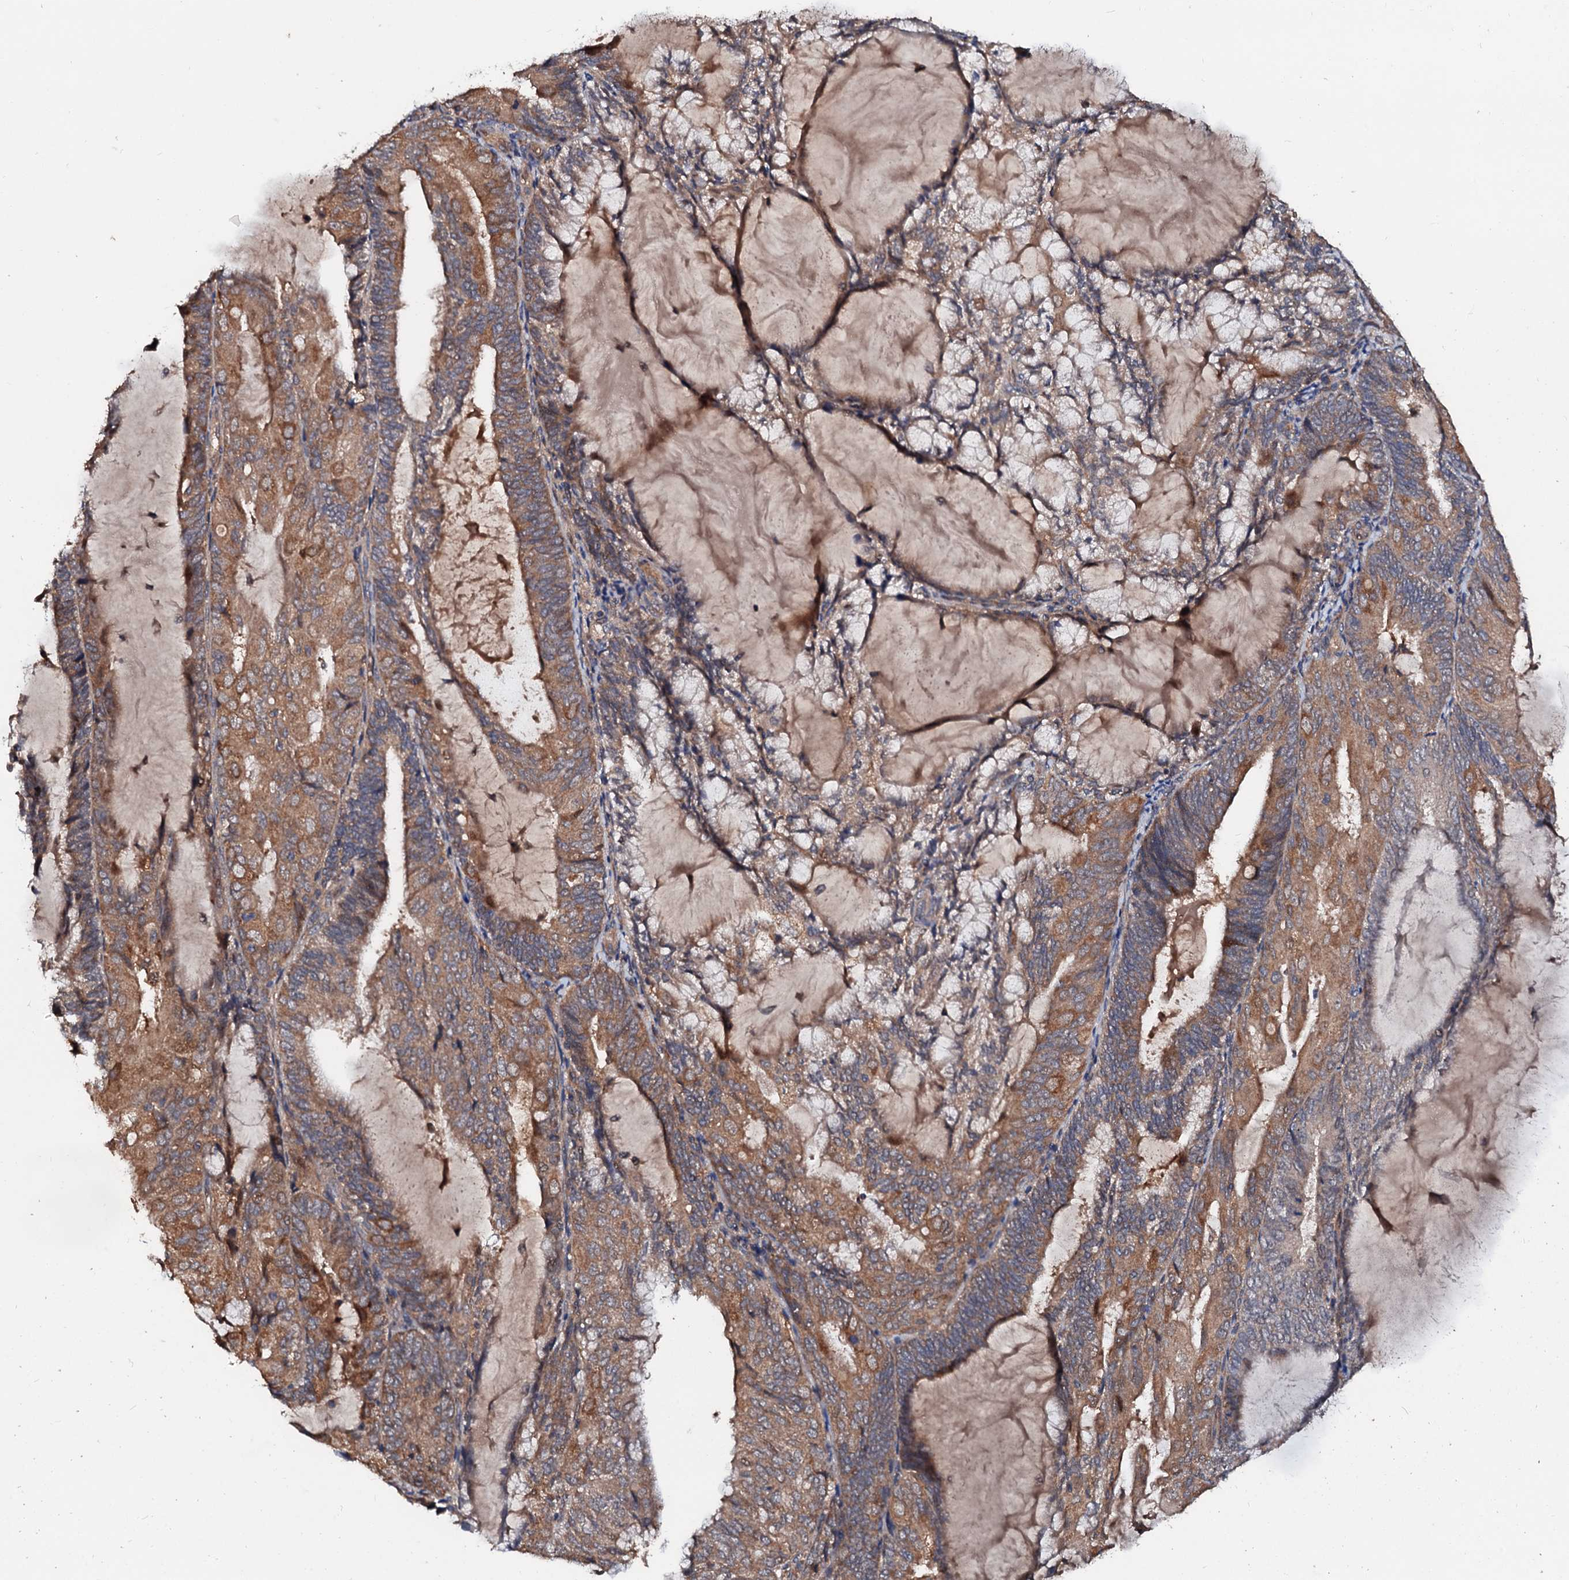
{"staining": {"intensity": "moderate", "quantity": ">75%", "location": "cytoplasmic/membranous"}, "tissue": "endometrial cancer", "cell_type": "Tumor cells", "image_type": "cancer", "snomed": [{"axis": "morphology", "description": "Adenocarcinoma, NOS"}, {"axis": "topography", "description": "Endometrium"}], "caption": "Protein analysis of adenocarcinoma (endometrial) tissue reveals moderate cytoplasmic/membranous expression in approximately >75% of tumor cells.", "gene": "EXTL1", "patient": {"sex": "female", "age": 81}}